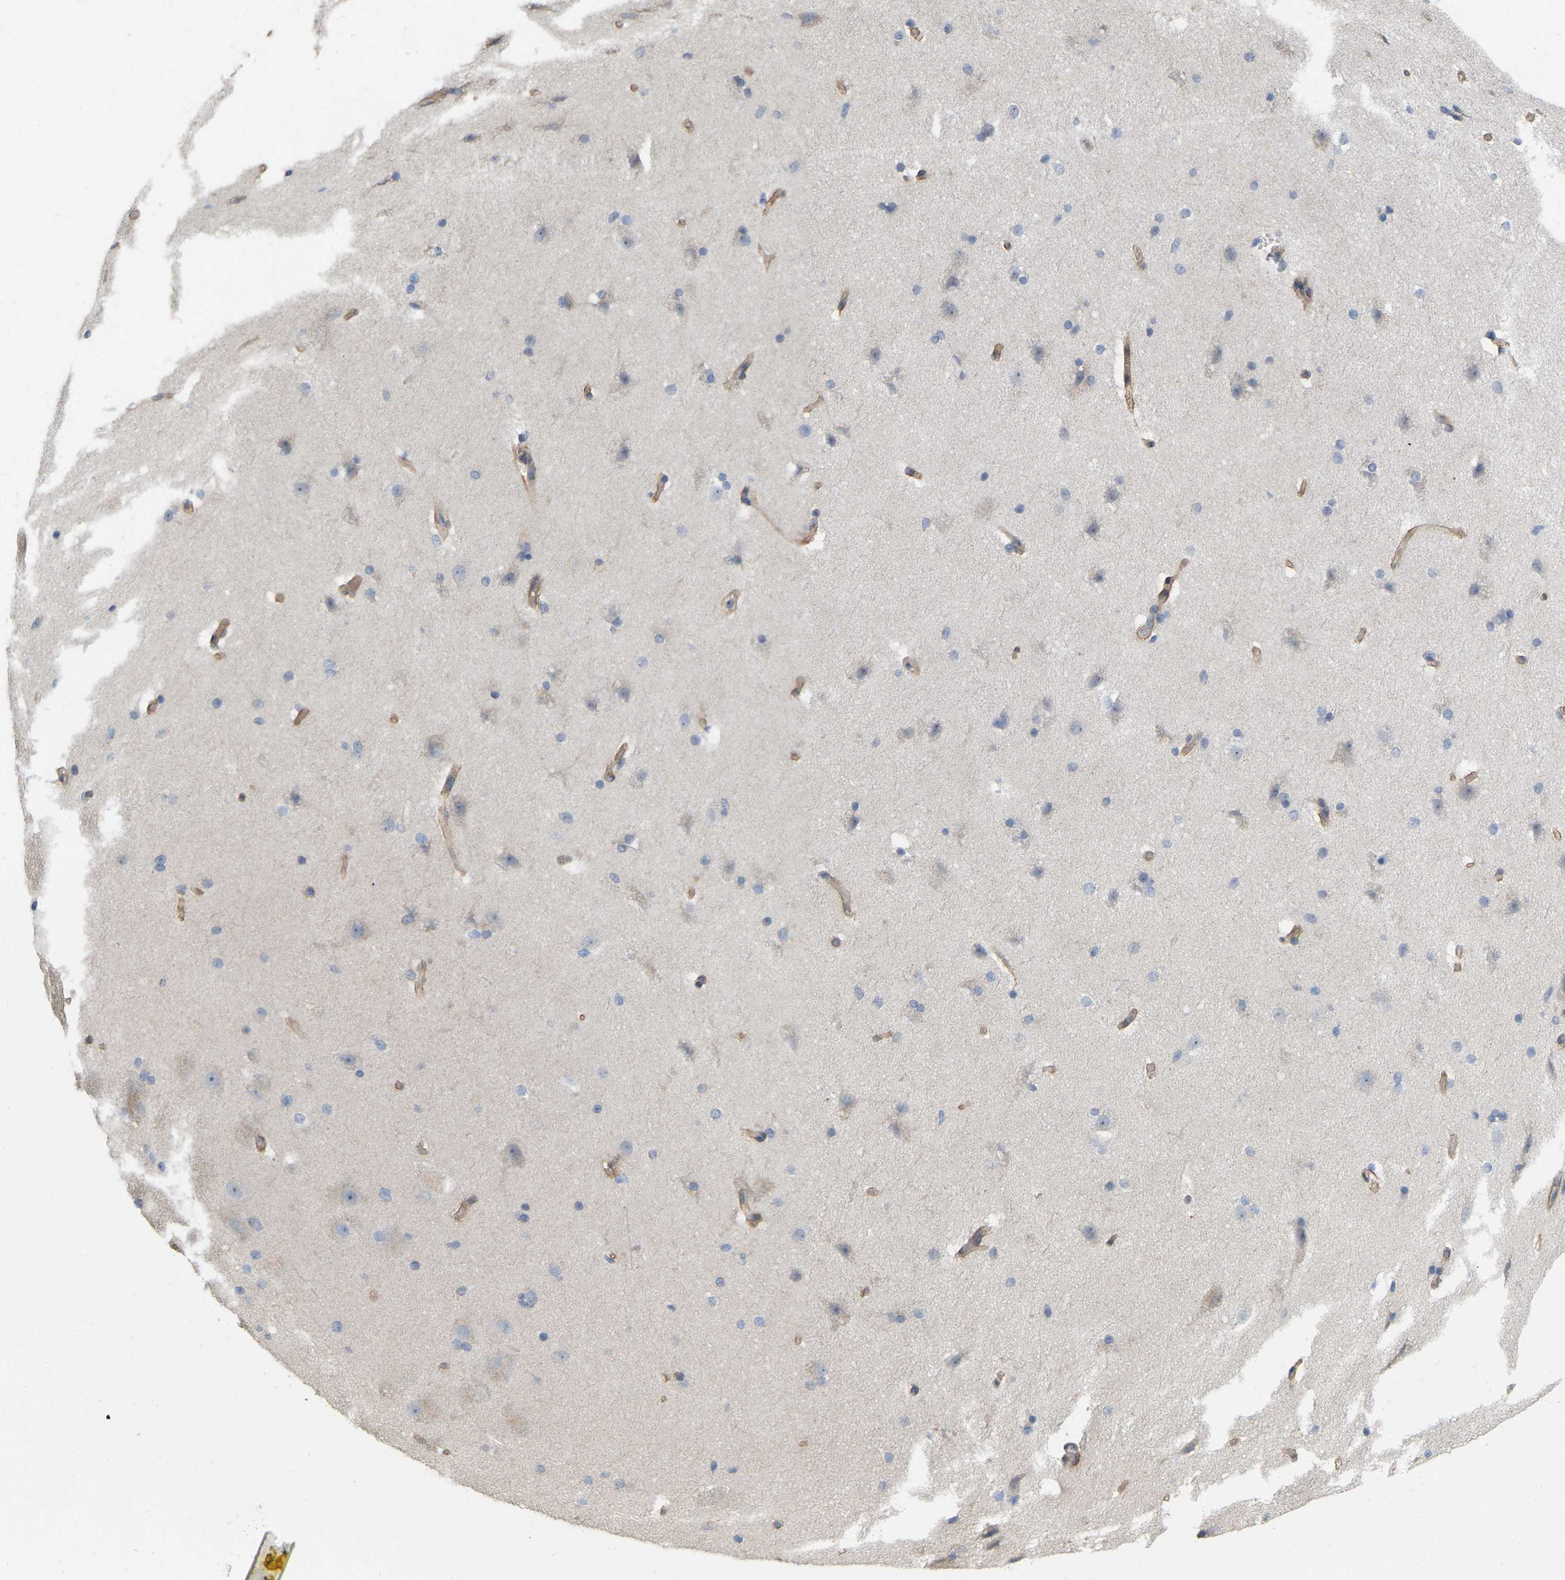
{"staining": {"intensity": "moderate", "quantity": "25%-75%", "location": "cytoplasmic/membranous"}, "tissue": "cerebral cortex", "cell_type": "Endothelial cells", "image_type": "normal", "snomed": [{"axis": "morphology", "description": "Normal tissue, NOS"}, {"axis": "topography", "description": "Cerebral cortex"}, {"axis": "topography", "description": "Hippocampus"}], "caption": "Cerebral cortex stained for a protein shows moderate cytoplasmic/membranous positivity in endothelial cells.", "gene": "SSH1", "patient": {"sex": "female", "age": 19}}